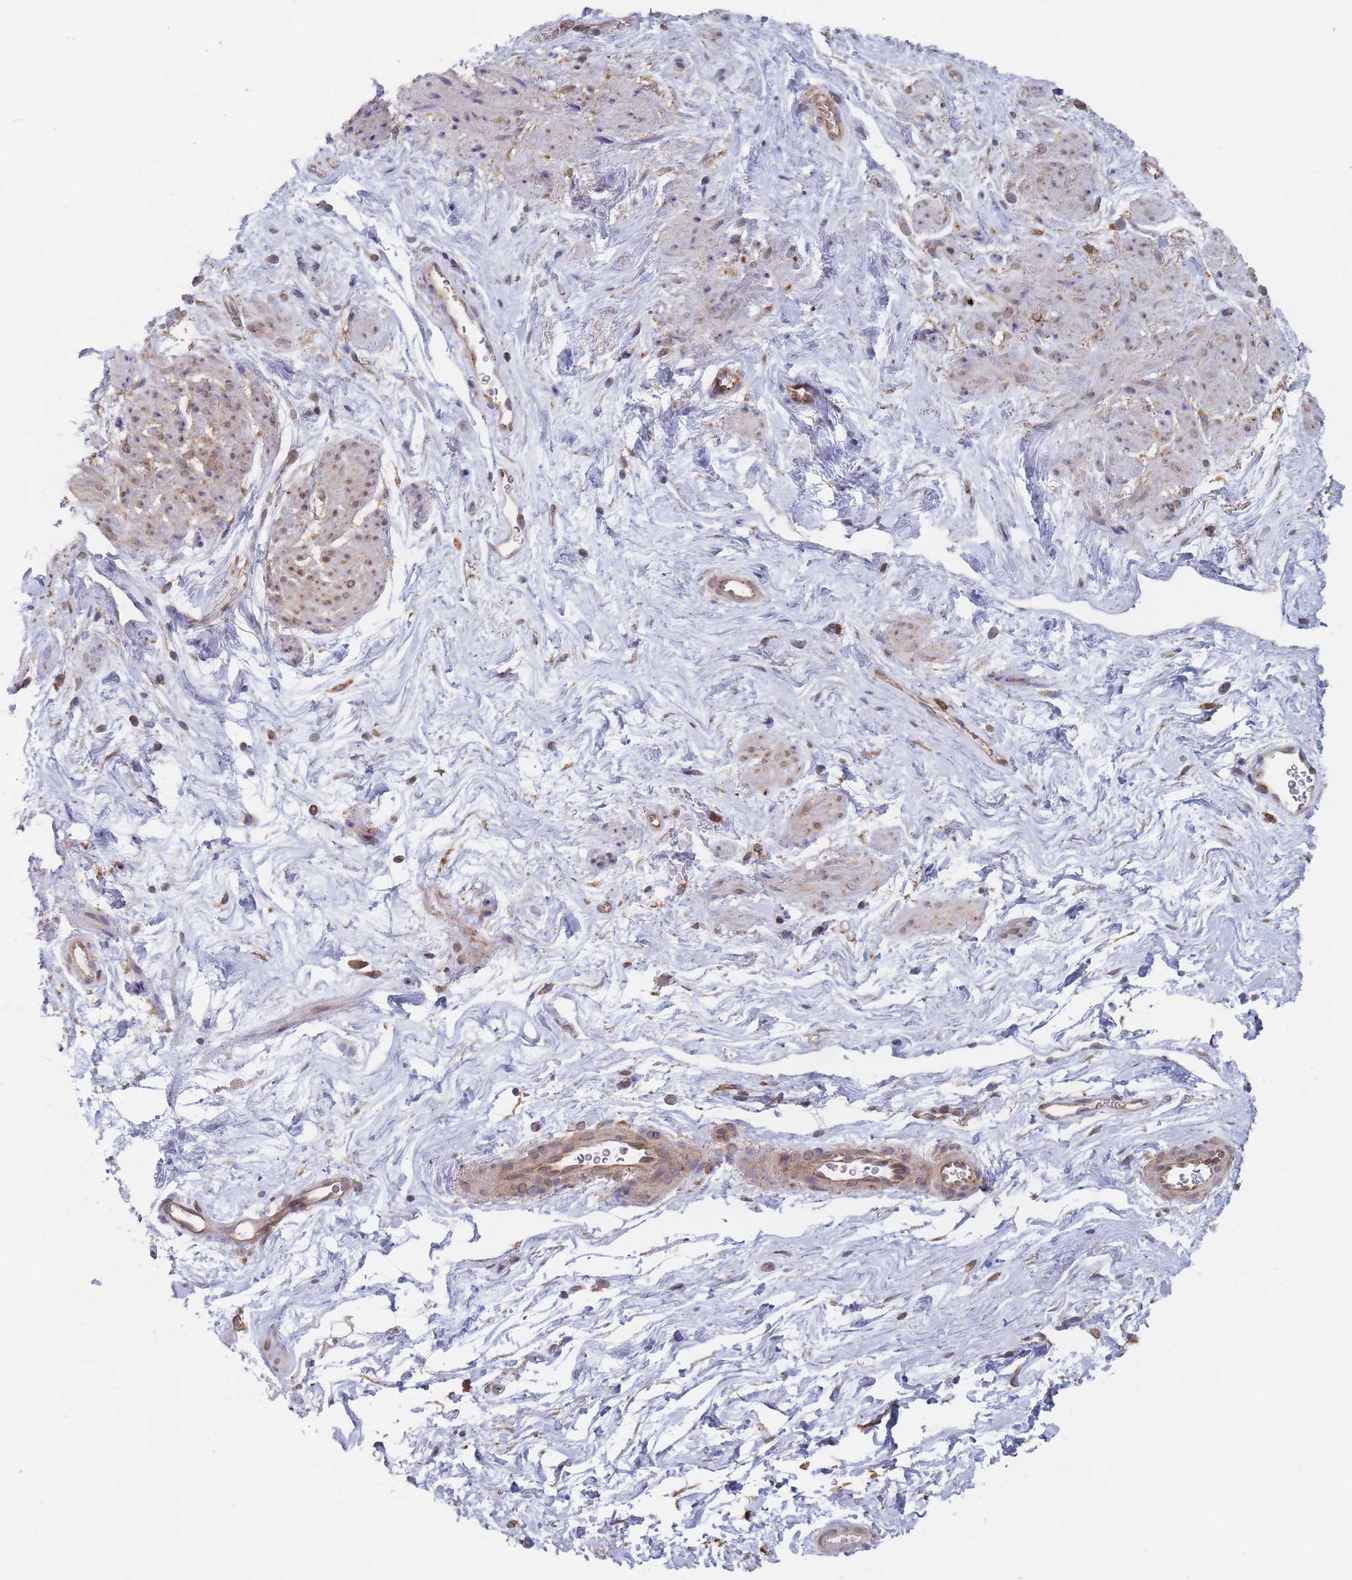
{"staining": {"intensity": "weak", "quantity": "25%-75%", "location": "cytoplasmic/membranous"}, "tissue": "smooth muscle", "cell_type": "Smooth muscle cells", "image_type": "normal", "snomed": [{"axis": "morphology", "description": "Normal tissue, NOS"}, {"axis": "topography", "description": "Smooth muscle"}, {"axis": "topography", "description": "Peripheral nerve tissue"}], "caption": "Brown immunohistochemical staining in benign human smooth muscle shows weak cytoplasmic/membranous expression in about 25%-75% of smooth muscle cells. (Brightfield microscopy of DAB IHC at high magnification).", "gene": "KDSR", "patient": {"sex": "male", "age": 69}}